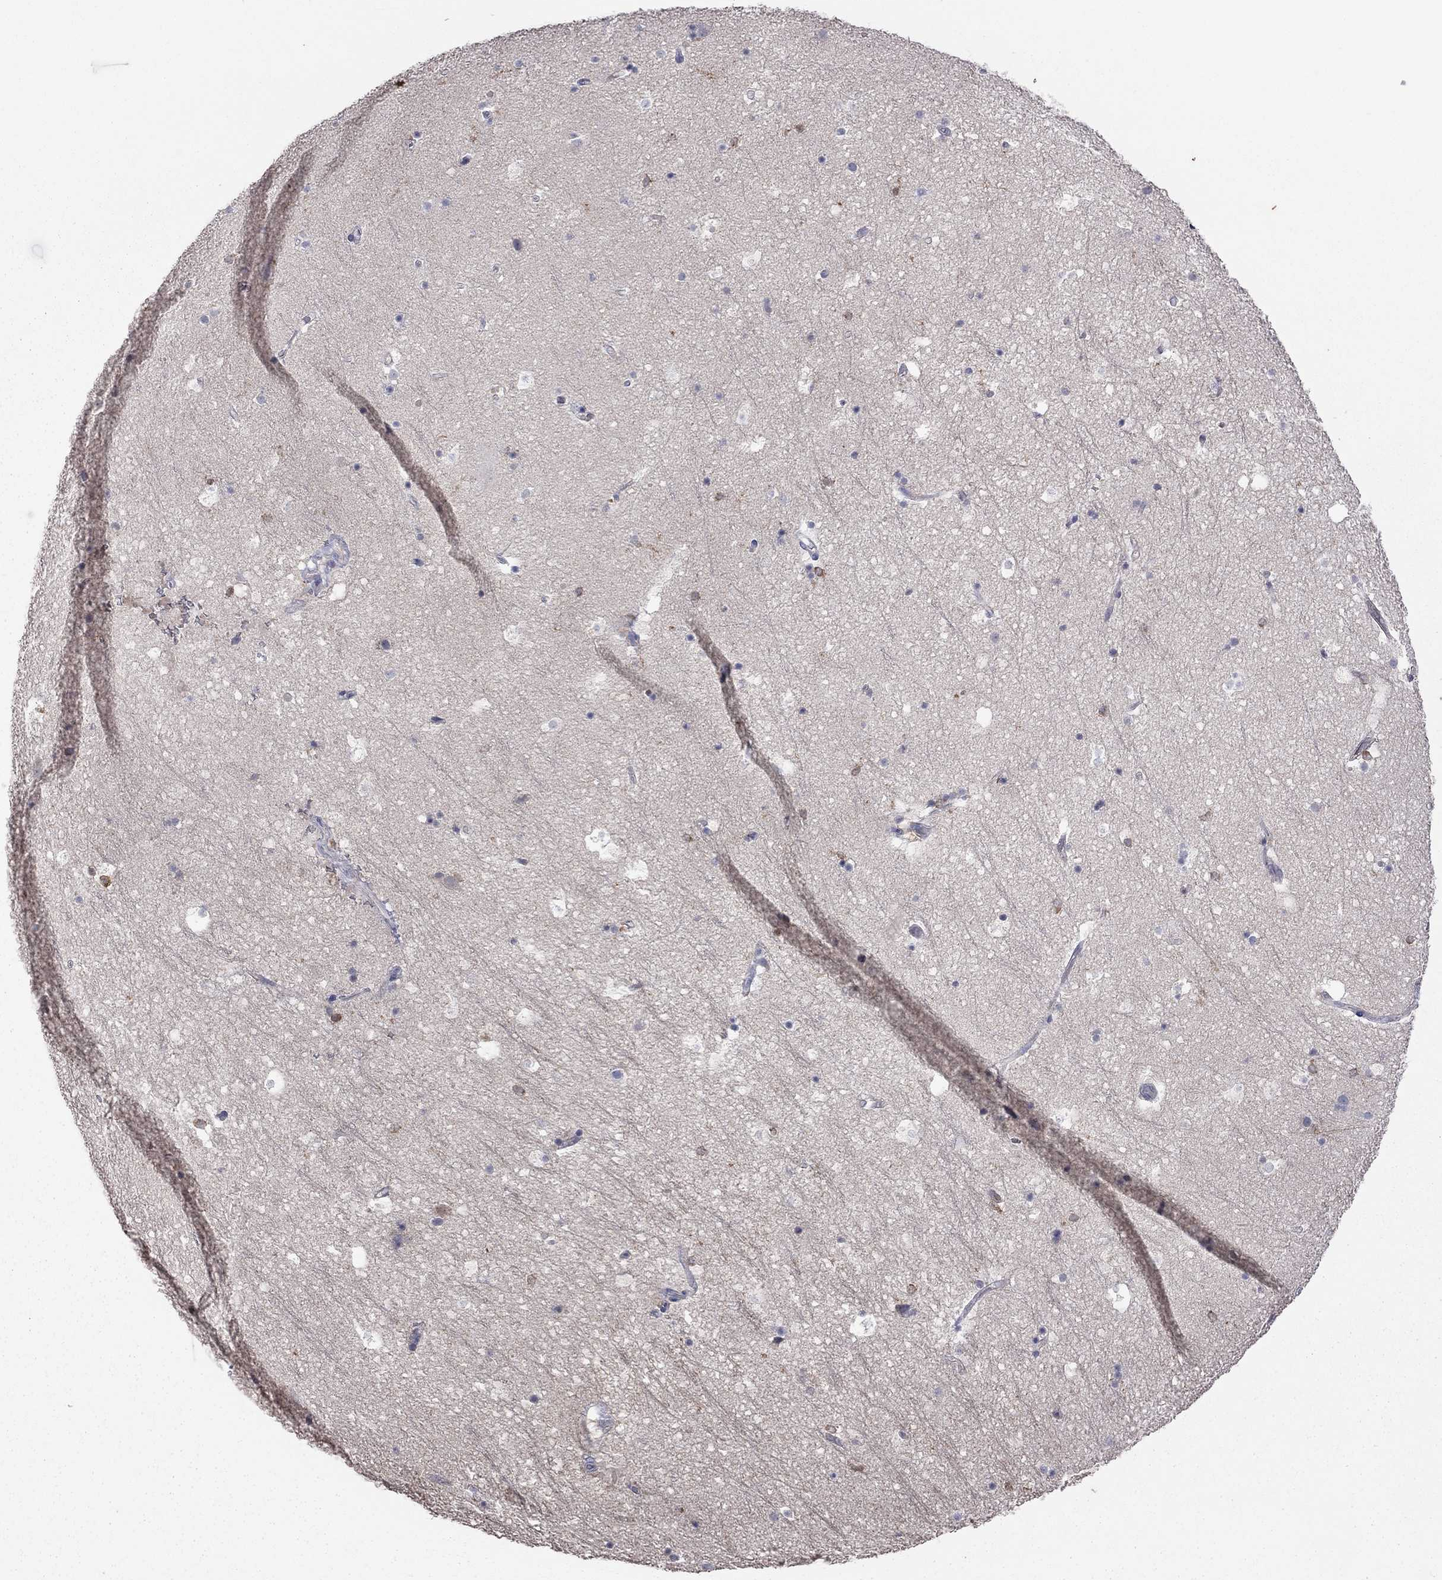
{"staining": {"intensity": "moderate", "quantity": "<25%", "location": "cytoplasmic/membranous"}, "tissue": "hippocampus", "cell_type": "Glial cells", "image_type": "normal", "snomed": [{"axis": "morphology", "description": "Normal tissue, NOS"}, {"axis": "topography", "description": "Hippocampus"}], "caption": "Benign hippocampus was stained to show a protein in brown. There is low levels of moderate cytoplasmic/membranous positivity in about <25% of glial cells. (DAB (3,3'-diaminobenzidine) = brown stain, brightfield microscopy at high magnification).", "gene": "ENSG00000288520", "patient": {"sex": "male", "age": 51}}